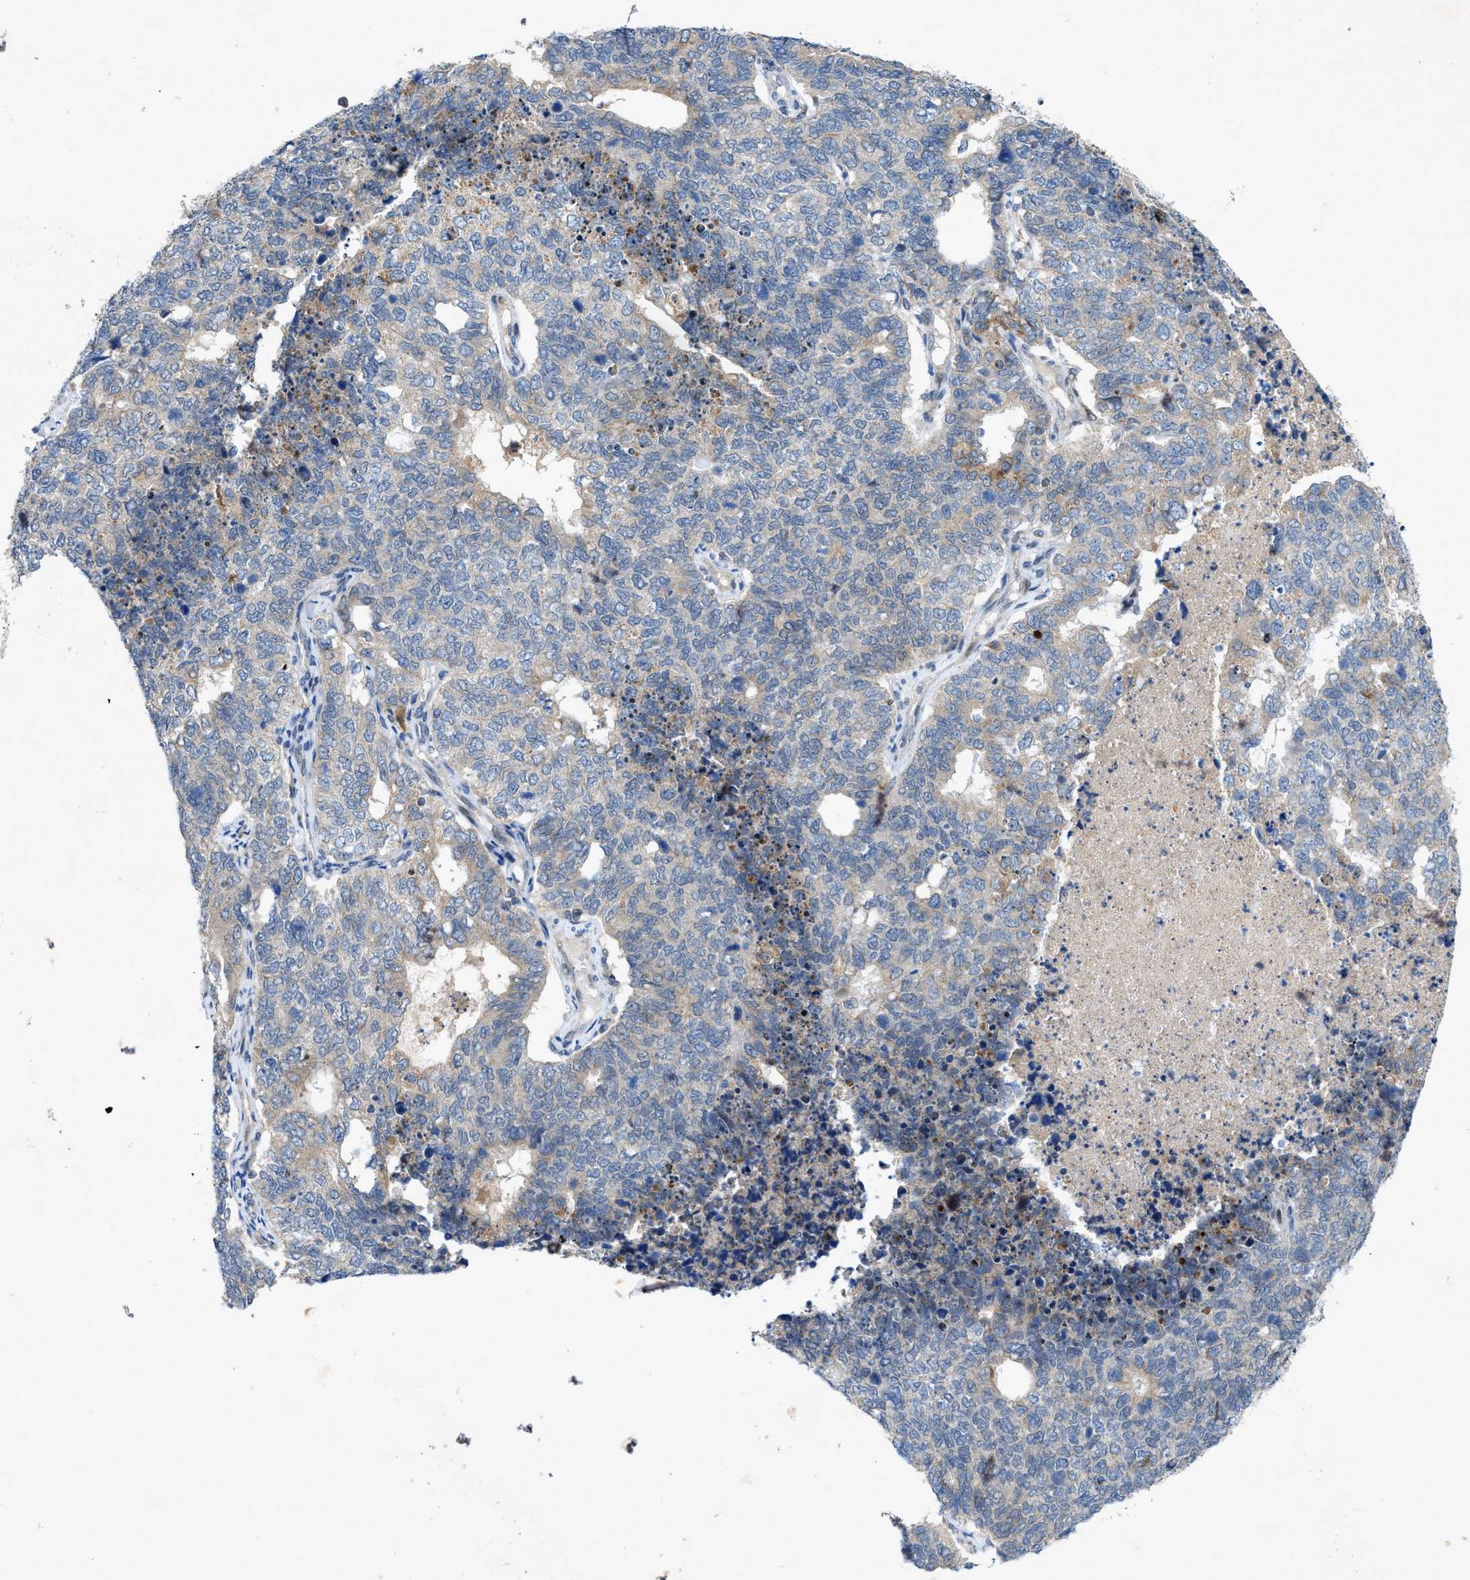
{"staining": {"intensity": "weak", "quantity": "<25%", "location": "cytoplasmic/membranous"}, "tissue": "cervical cancer", "cell_type": "Tumor cells", "image_type": "cancer", "snomed": [{"axis": "morphology", "description": "Squamous cell carcinoma, NOS"}, {"axis": "topography", "description": "Cervix"}], "caption": "Tumor cells are negative for protein expression in human squamous cell carcinoma (cervical).", "gene": "URGCP", "patient": {"sex": "female", "age": 63}}